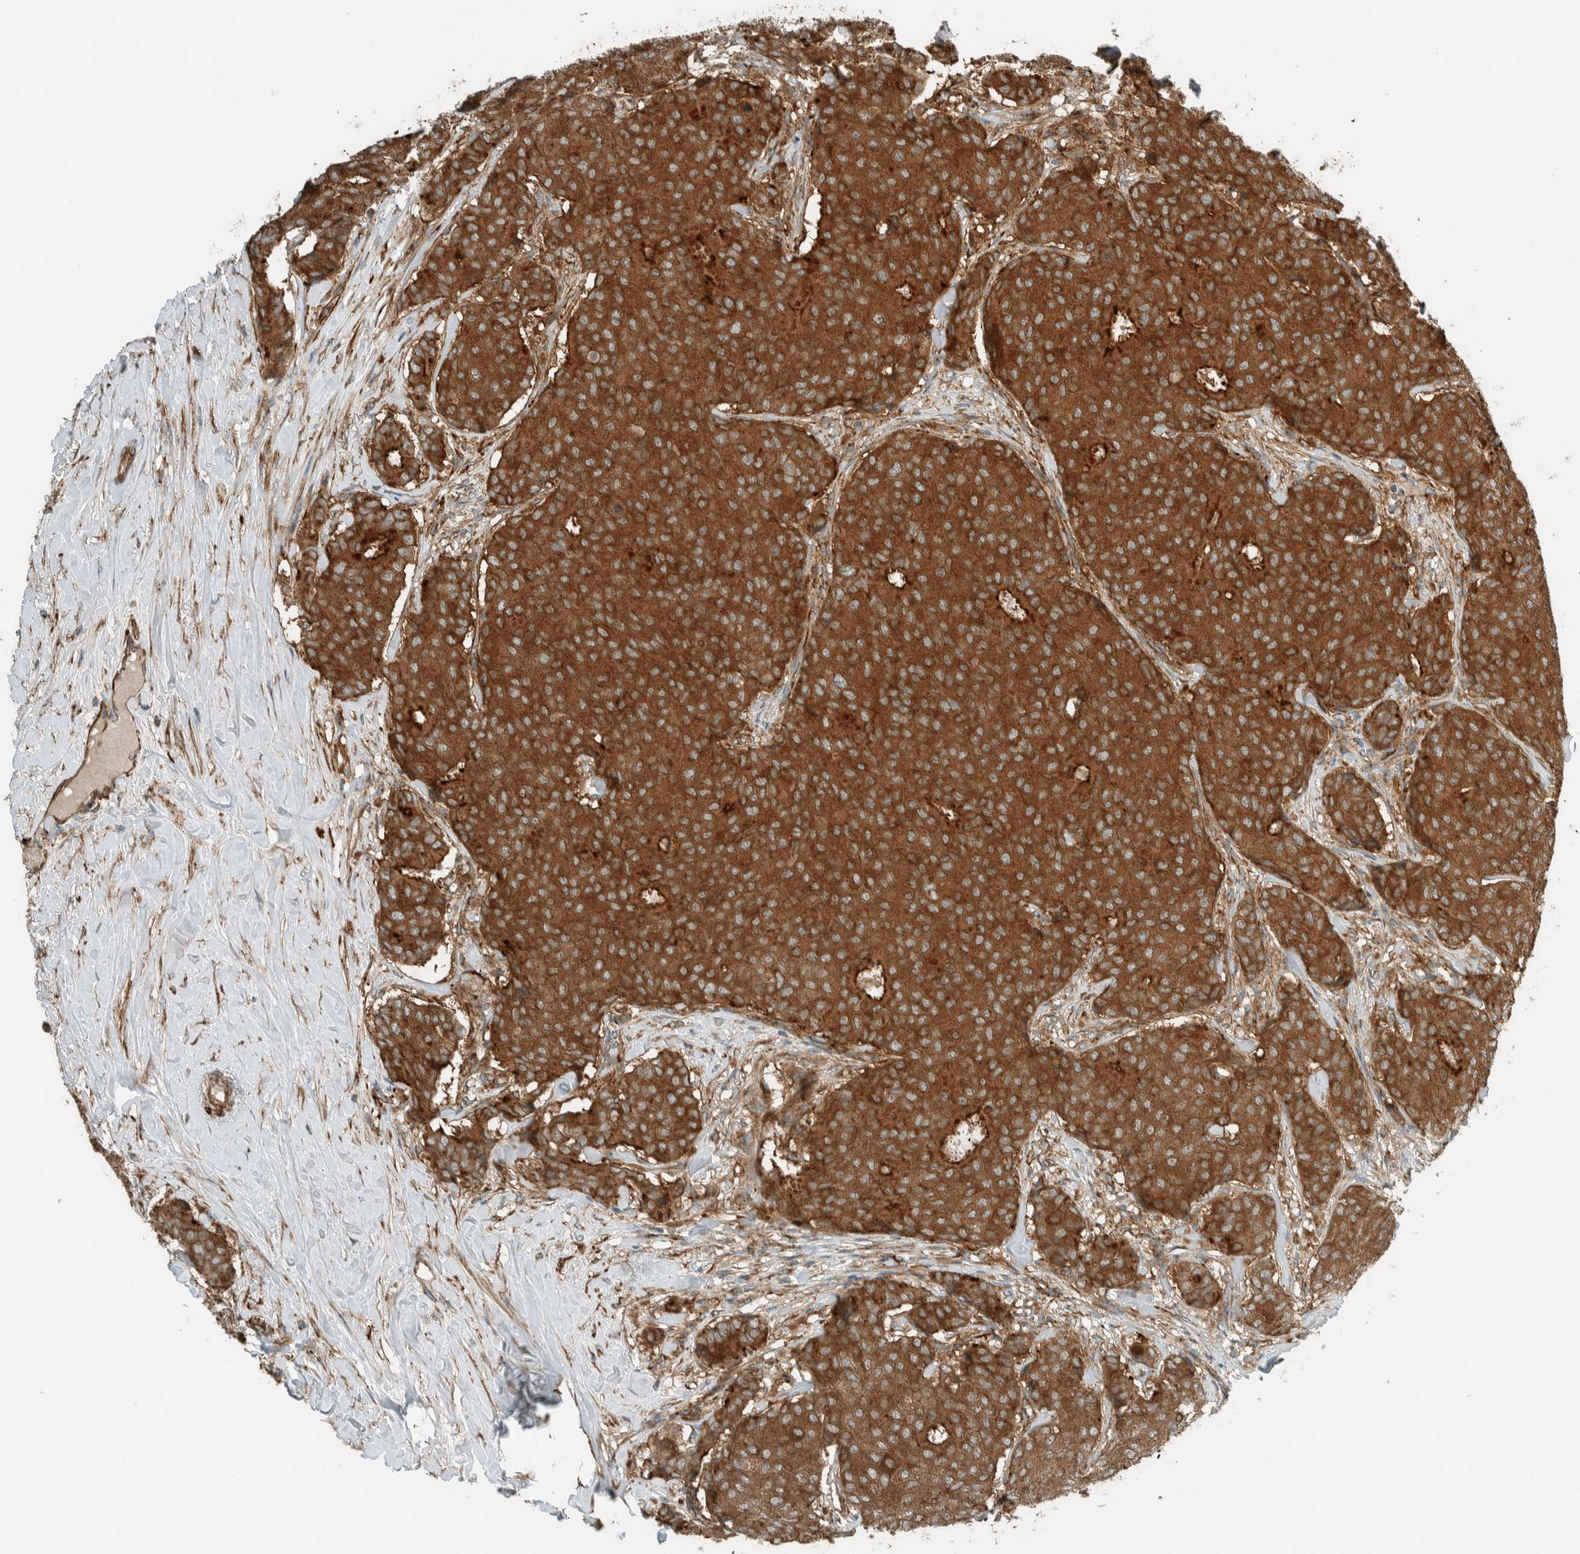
{"staining": {"intensity": "moderate", "quantity": ">75%", "location": "cytoplasmic/membranous"}, "tissue": "breast cancer", "cell_type": "Tumor cells", "image_type": "cancer", "snomed": [{"axis": "morphology", "description": "Duct carcinoma"}, {"axis": "topography", "description": "Breast"}], "caption": "Tumor cells show medium levels of moderate cytoplasmic/membranous expression in approximately >75% of cells in invasive ductal carcinoma (breast).", "gene": "EXOC7", "patient": {"sex": "female", "age": 75}}